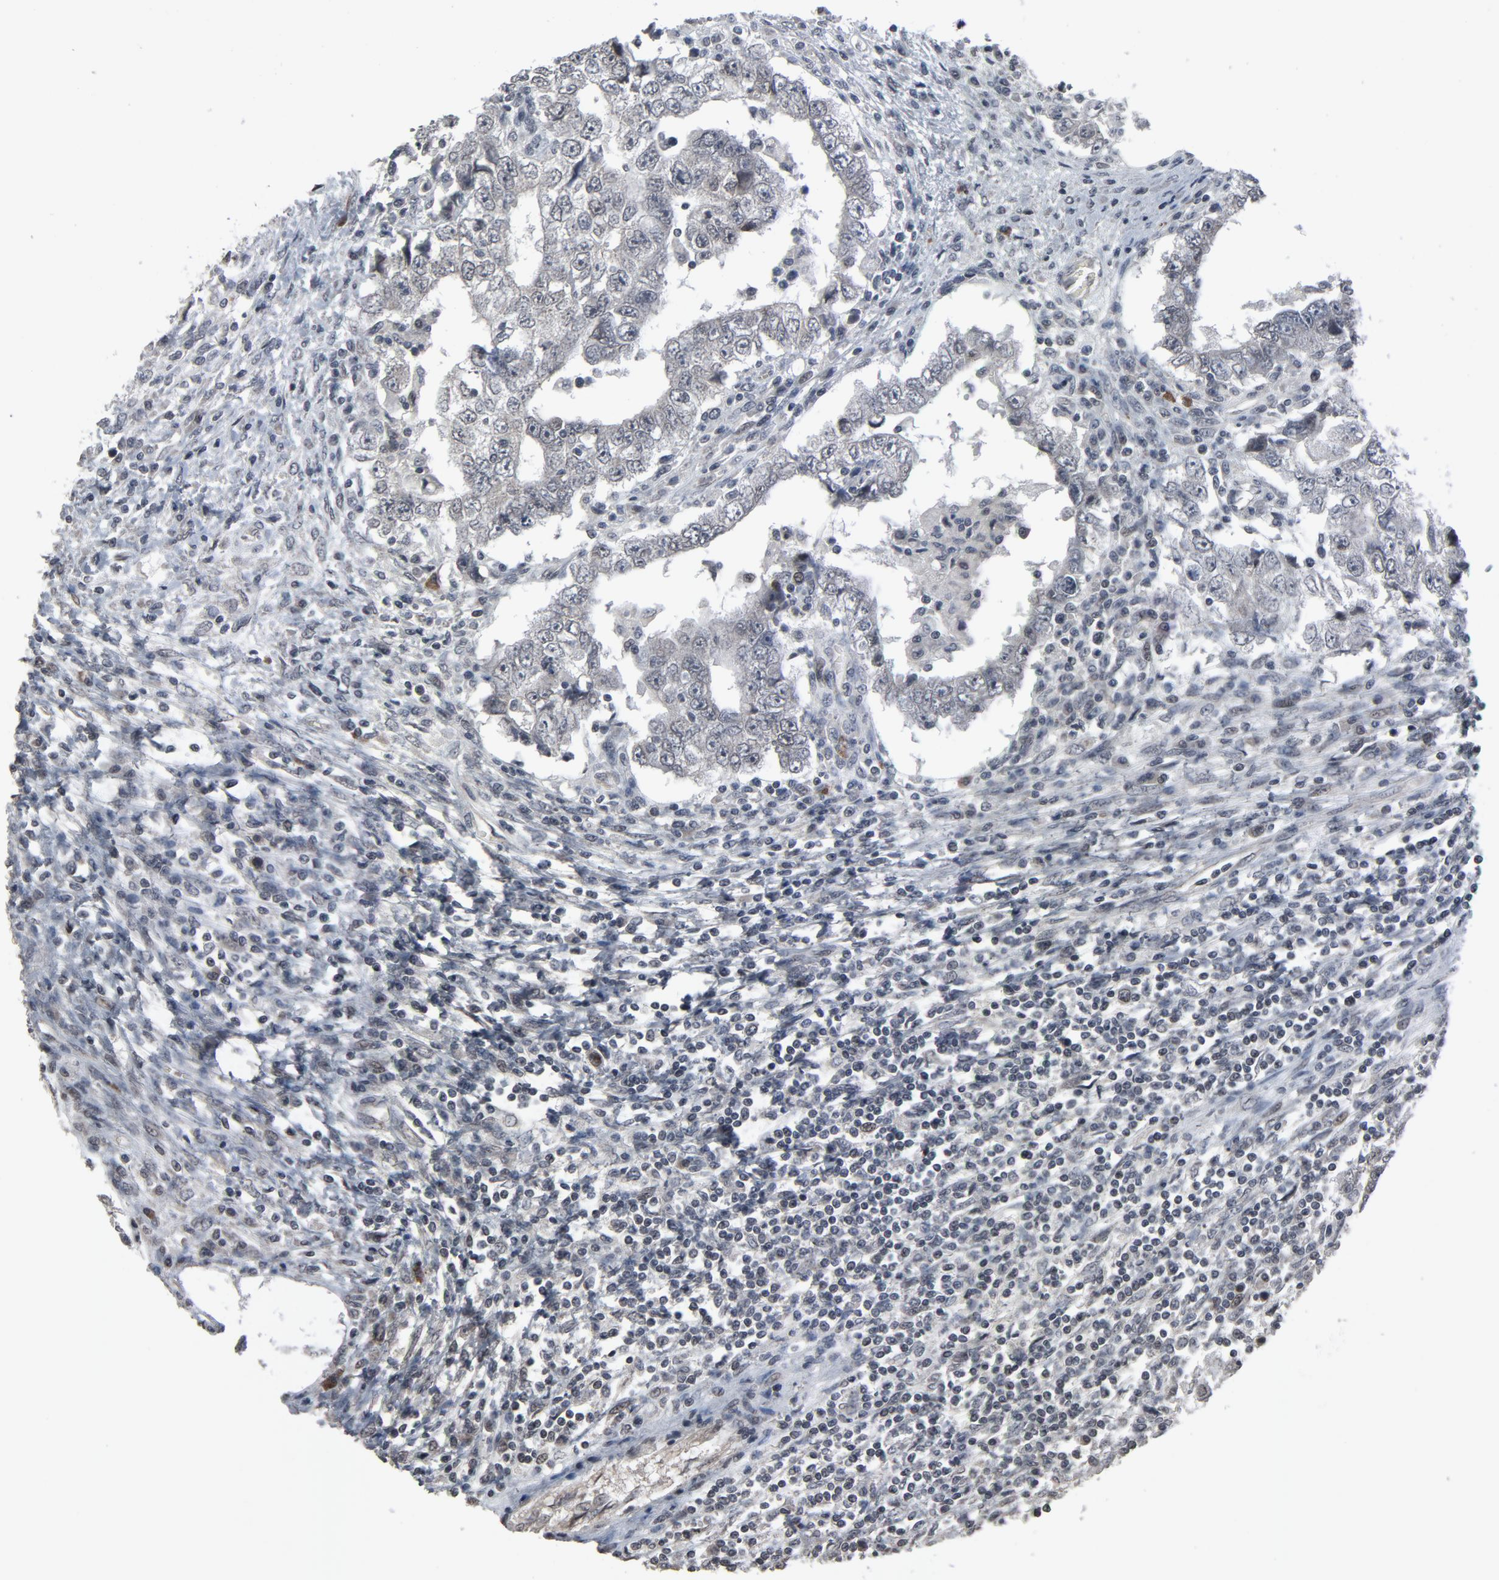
{"staining": {"intensity": "negative", "quantity": "none", "location": "none"}, "tissue": "testis cancer", "cell_type": "Tumor cells", "image_type": "cancer", "snomed": [{"axis": "morphology", "description": "Carcinoma, Embryonal, NOS"}, {"axis": "topography", "description": "Testis"}], "caption": "Testis embryonal carcinoma stained for a protein using immunohistochemistry (IHC) displays no positivity tumor cells.", "gene": "POM121", "patient": {"sex": "male", "age": 26}}